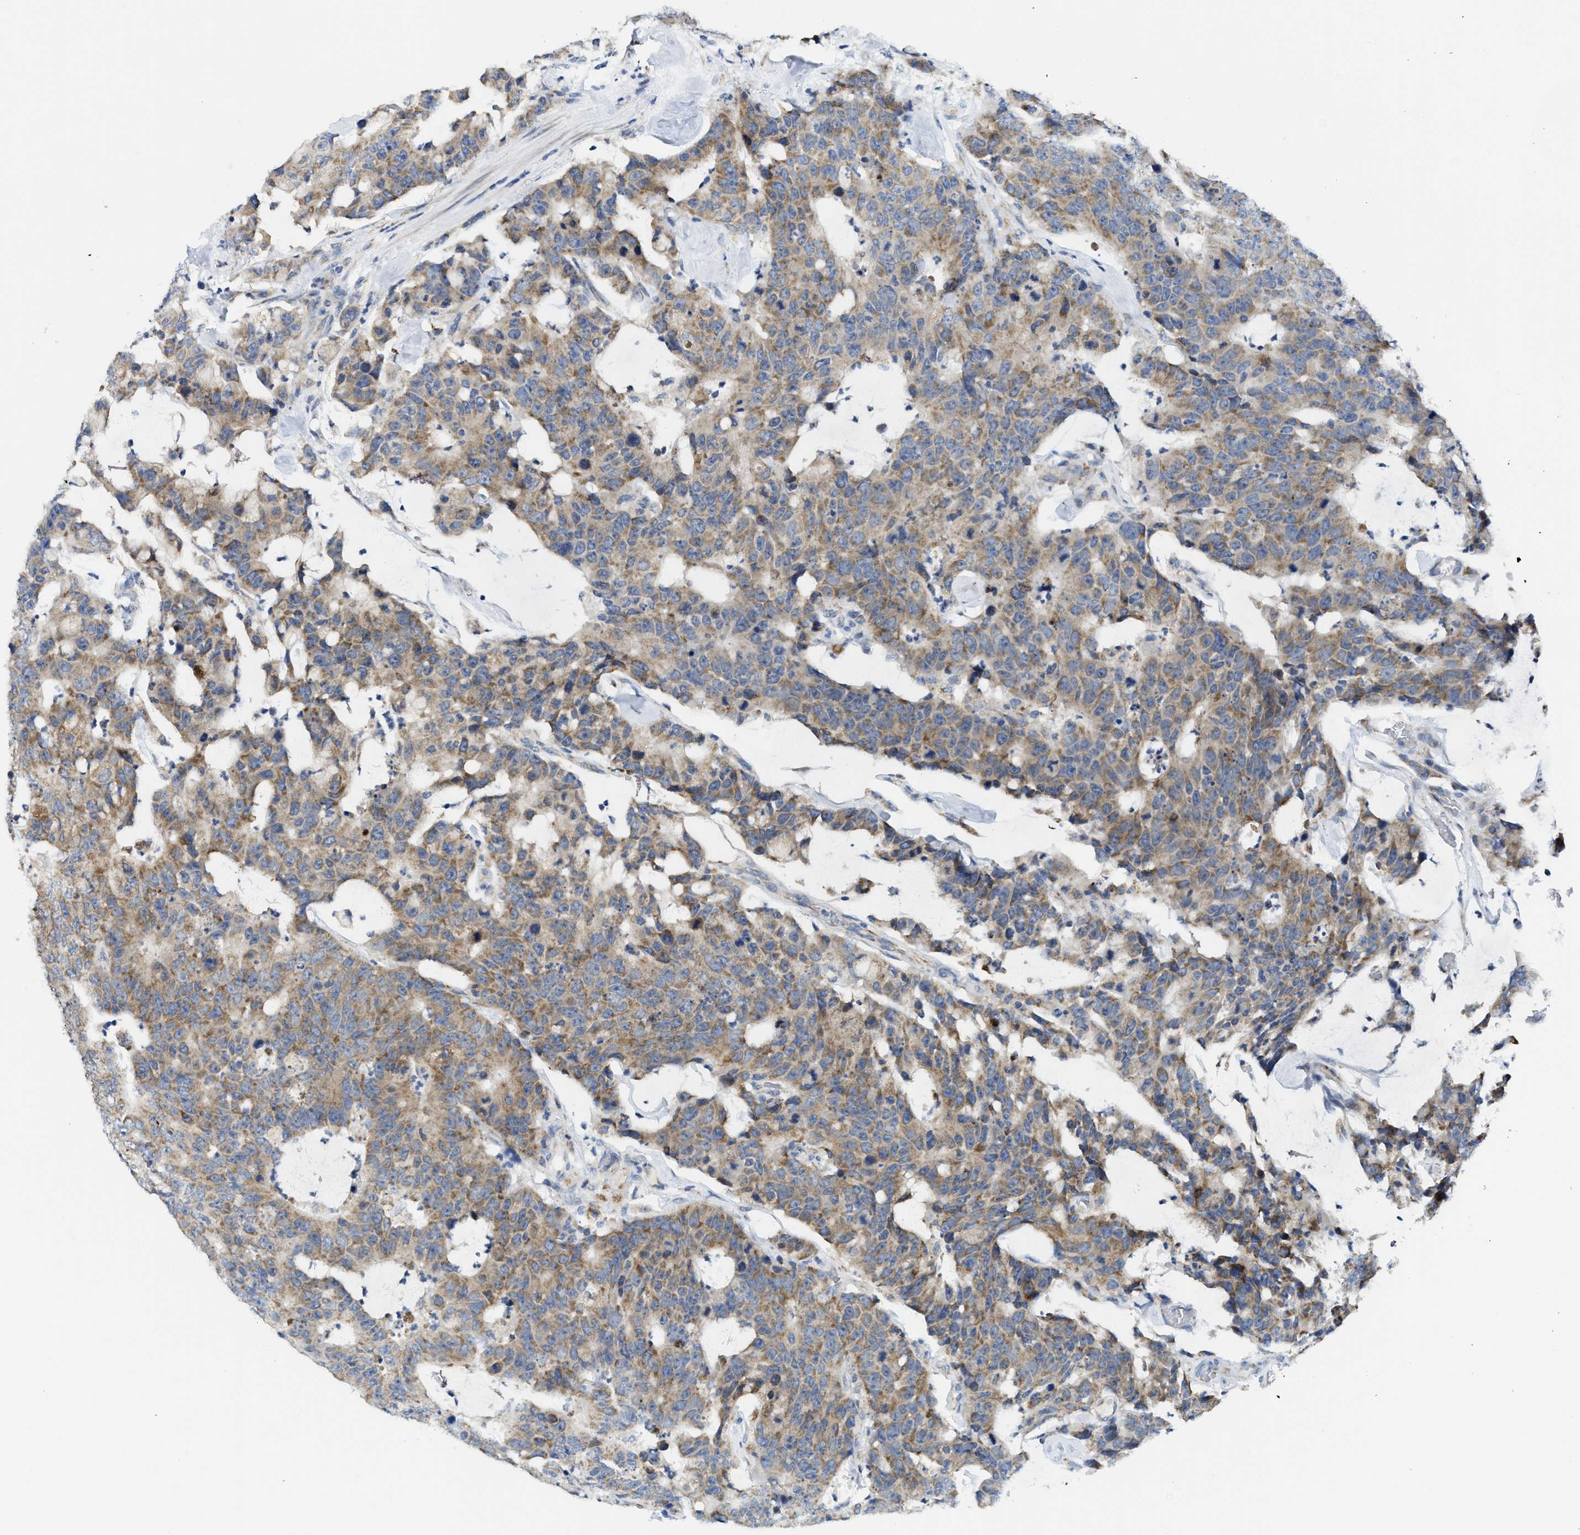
{"staining": {"intensity": "moderate", "quantity": ">75%", "location": "cytoplasmic/membranous"}, "tissue": "colorectal cancer", "cell_type": "Tumor cells", "image_type": "cancer", "snomed": [{"axis": "morphology", "description": "Adenocarcinoma, NOS"}, {"axis": "topography", "description": "Colon"}], "caption": "Colorectal cancer (adenocarcinoma) was stained to show a protein in brown. There is medium levels of moderate cytoplasmic/membranous positivity in about >75% of tumor cells.", "gene": "GATD3", "patient": {"sex": "female", "age": 86}}